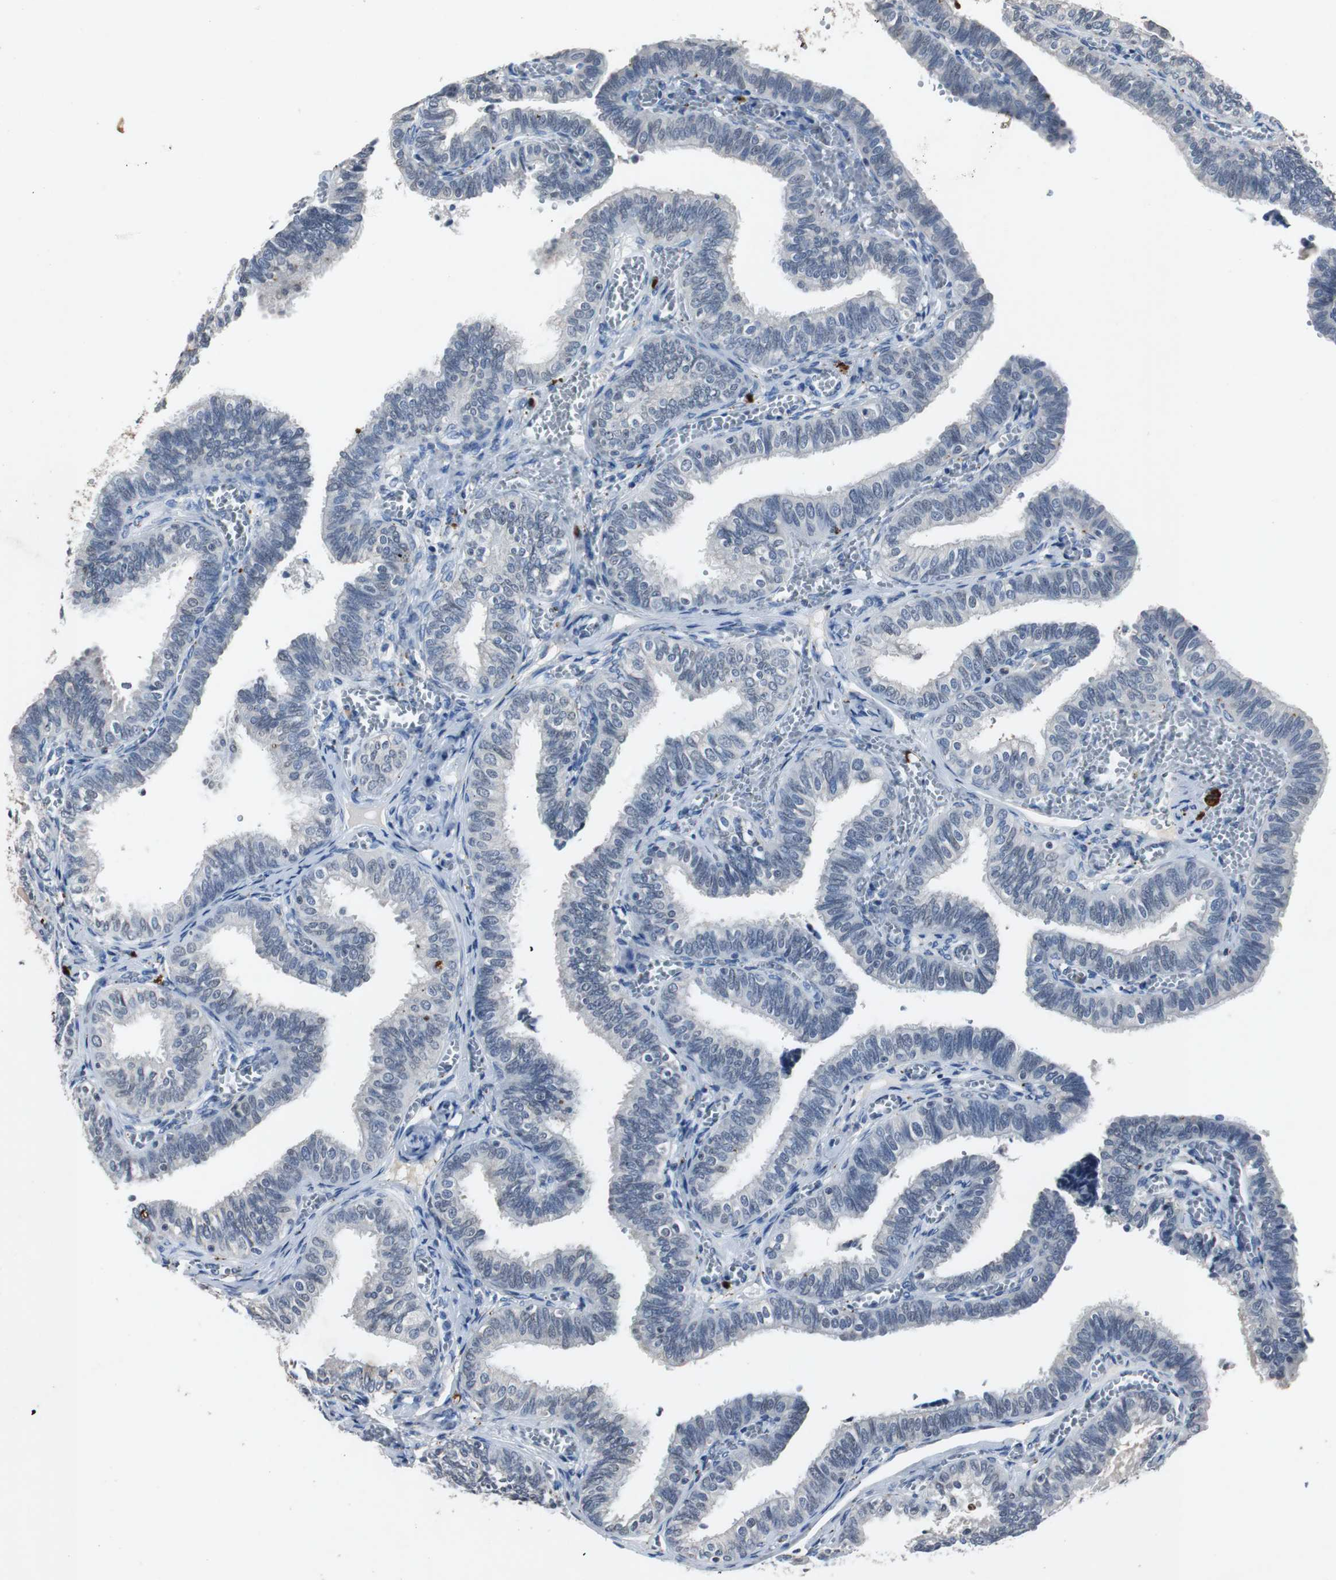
{"staining": {"intensity": "weak", "quantity": "25%-75%", "location": "cytoplasmic/membranous"}, "tissue": "fallopian tube", "cell_type": "Glandular cells", "image_type": "normal", "snomed": [{"axis": "morphology", "description": "Normal tissue, NOS"}, {"axis": "topography", "description": "Fallopian tube"}], "caption": "Fallopian tube was stained to show a protein in brown. There is low levels of weak cytoplasmic/membranous expression in about 25%-75% of glandular cells.", "gene": "ADNP2", "patient": {"sex": "female", "age": 46}}